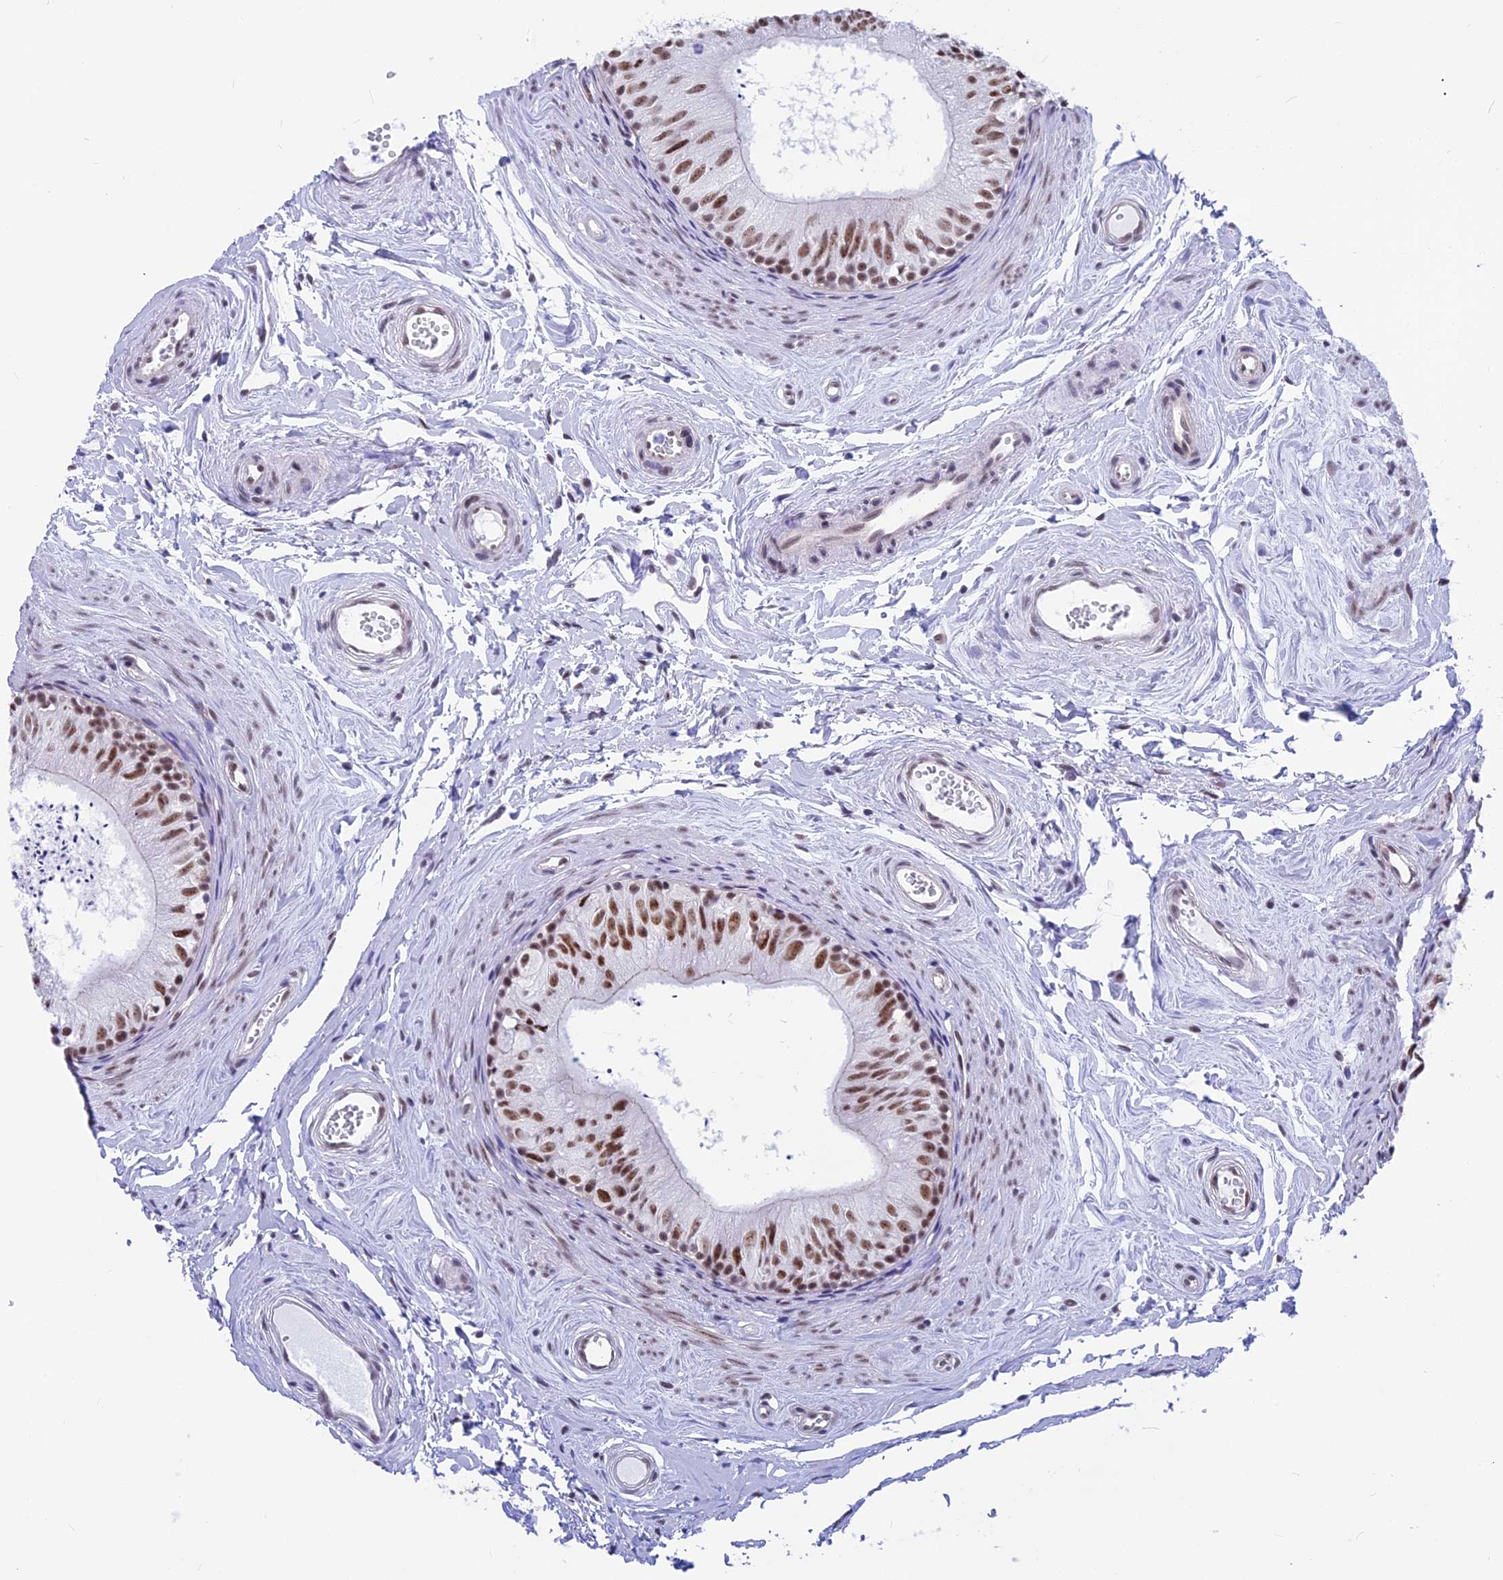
{"staining": {"intensity": "moderate", "quantity": ">75%", "location": "nuclear"}, "tissue": "epididymis", "cell_type": "Glandular cells", "image_type": "normal", "snomed": [{"axis": "morphology", "description": "Normal tissue, NOS"}, {"axis": "topography", "description": "Epididymis"}], "caption": "A medium amount of moderate nuclear positivity is appreciated in about >75% of glandular cells in normal epididymis.", "gene": "SRSF5", "patient": {"sex": "male", "age": 56}}